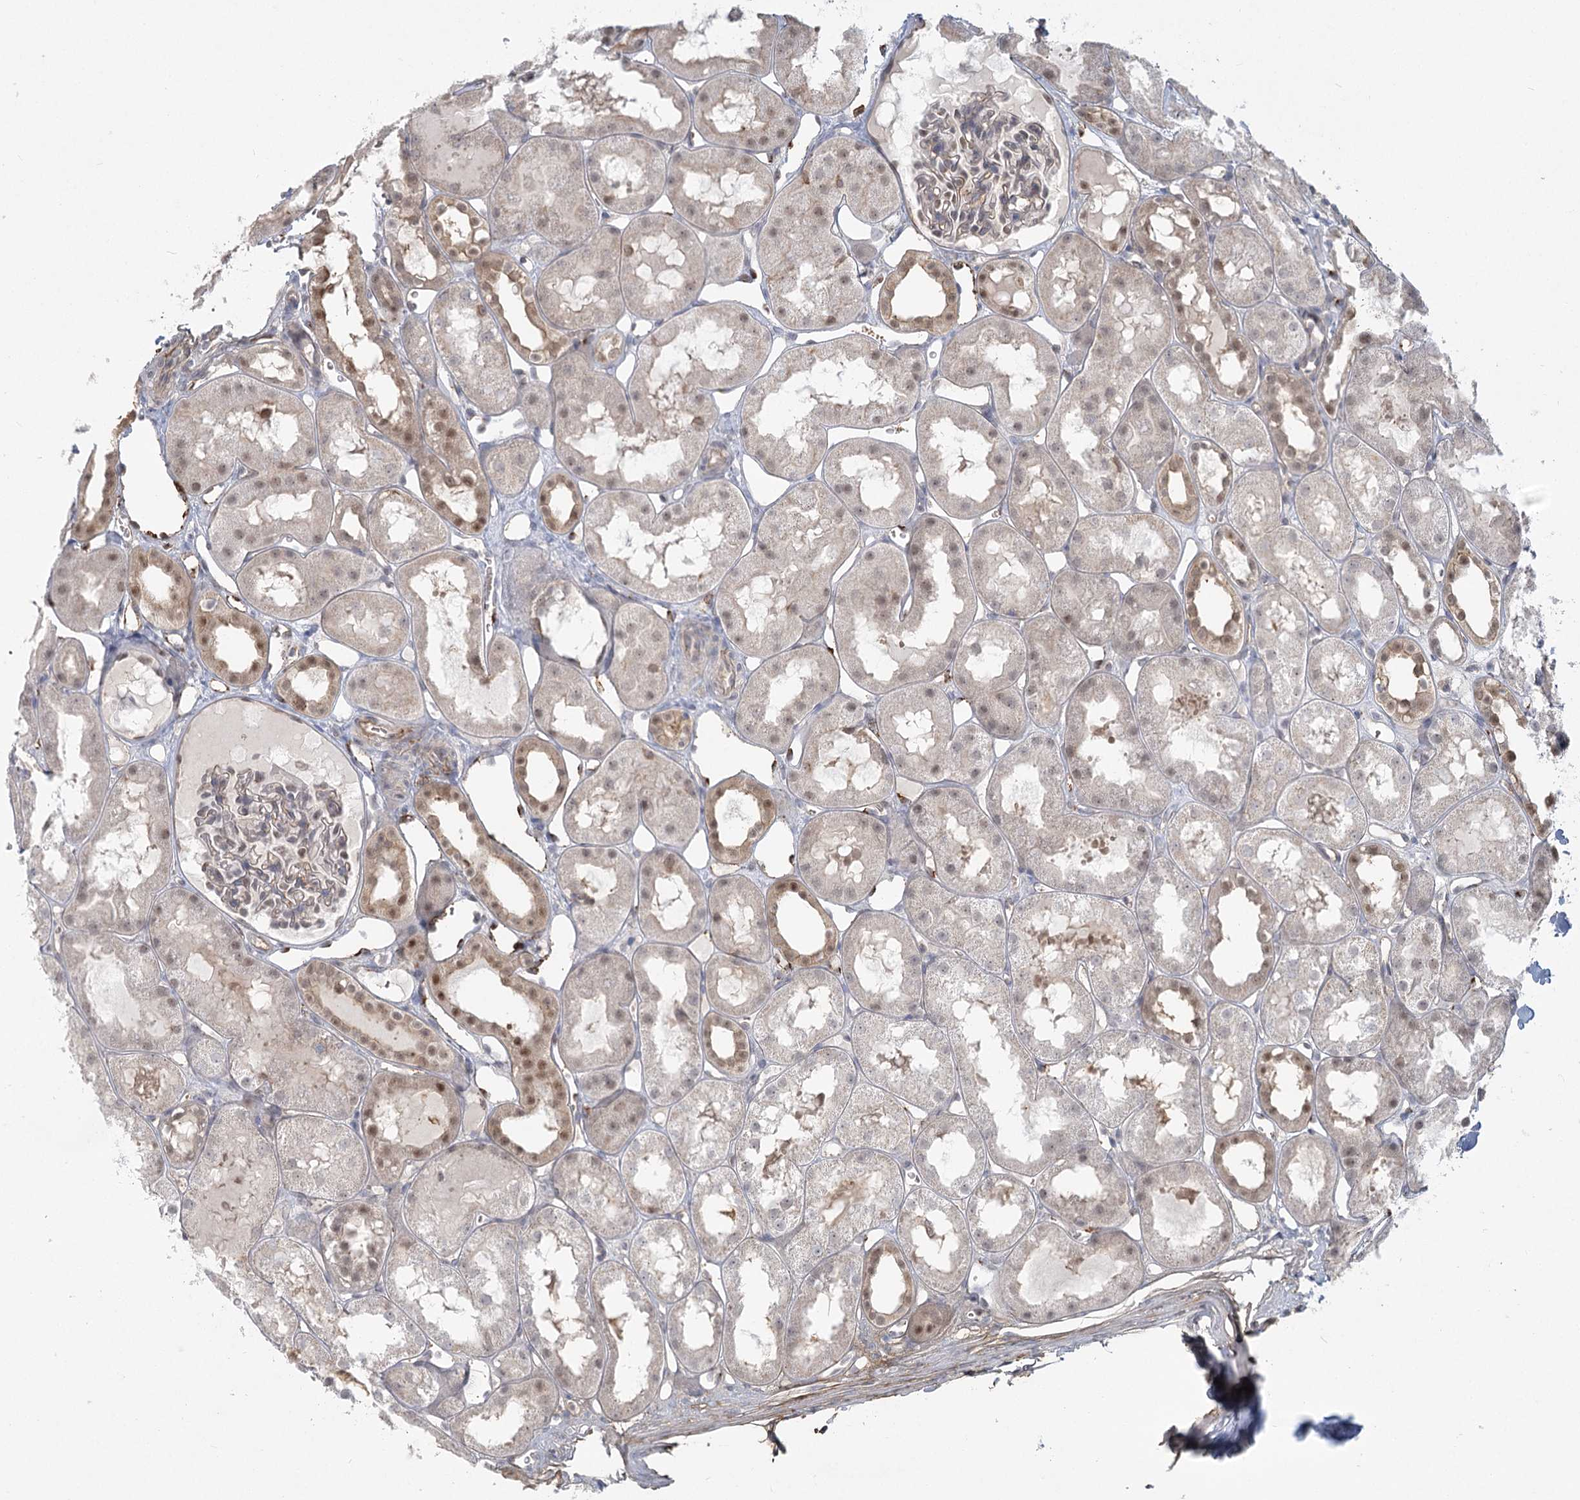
{"staining": {"intensity": "weak", "quantity": "<25%", "location": "cytoplasmic/membranous"}, "tissue": "kidney", "cell_type": "Cells in glomeruli", "image_type": "normal", "snomed": [{"axis": "morphology", "description": "Normal tissue, NOS"}, {"axis": "topography", "description": "Kidney"}, {"axis": "topography", "description": "Urinary bladder"}], "caption": "This is an IHC image of normal human kidney. There is no staining in cells in glomeruli.", "gene": "KBTBD4", "patient": {"sex": "male", "age": 16}}